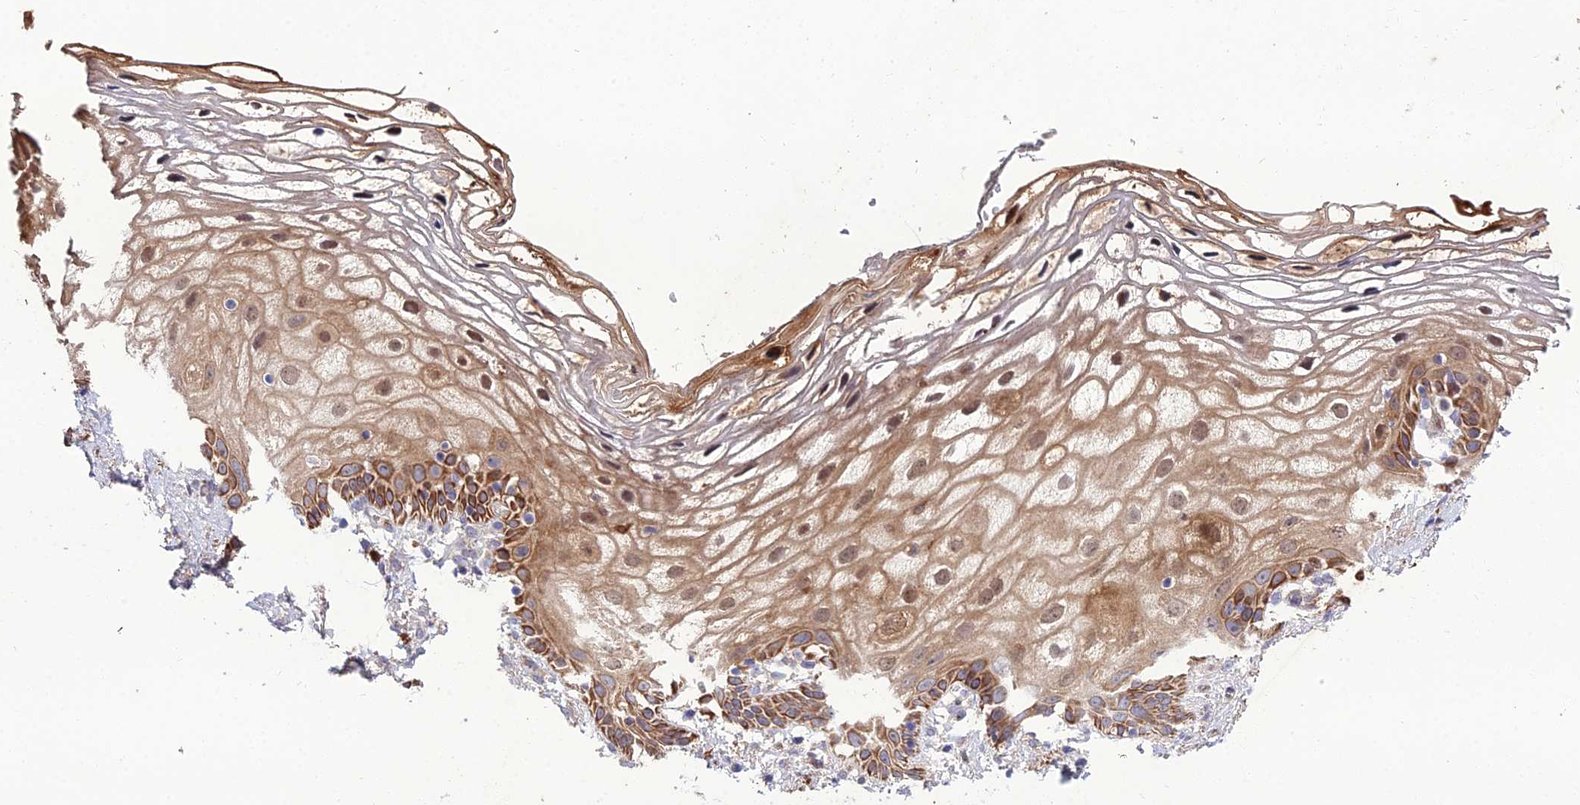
{"staining": {"intensity": "strong", "quantity": "25%-75%", "location": "cytoplasmic/membranous,nuclear"}, "tissue": "vagina", "cell_type": "Squamous epithelial cells", "image_type": "normal", "snomed": [{"axis": "morphology", "description": "Normal tissue, NOS"}, {"axis": "morphology", "description": "Adenocarcinoma, NOS"}, {"axis": "topography", "description": "Rectum"}, {"axis": "topography", "description": "Vagina"}], "caption": "Immunohistochemical staining of normal vagina shows high levels of strong cytoplasmic/membranous,nuclear positivity in approximately 25%-75% of squamous epithelial cells. Using DAB (brown) and hematoxylin (blue) stains, captured at high magnification using brightfield microscopy.", "gene": "EID2", "patient": {"sex": "female", "age": 71}}